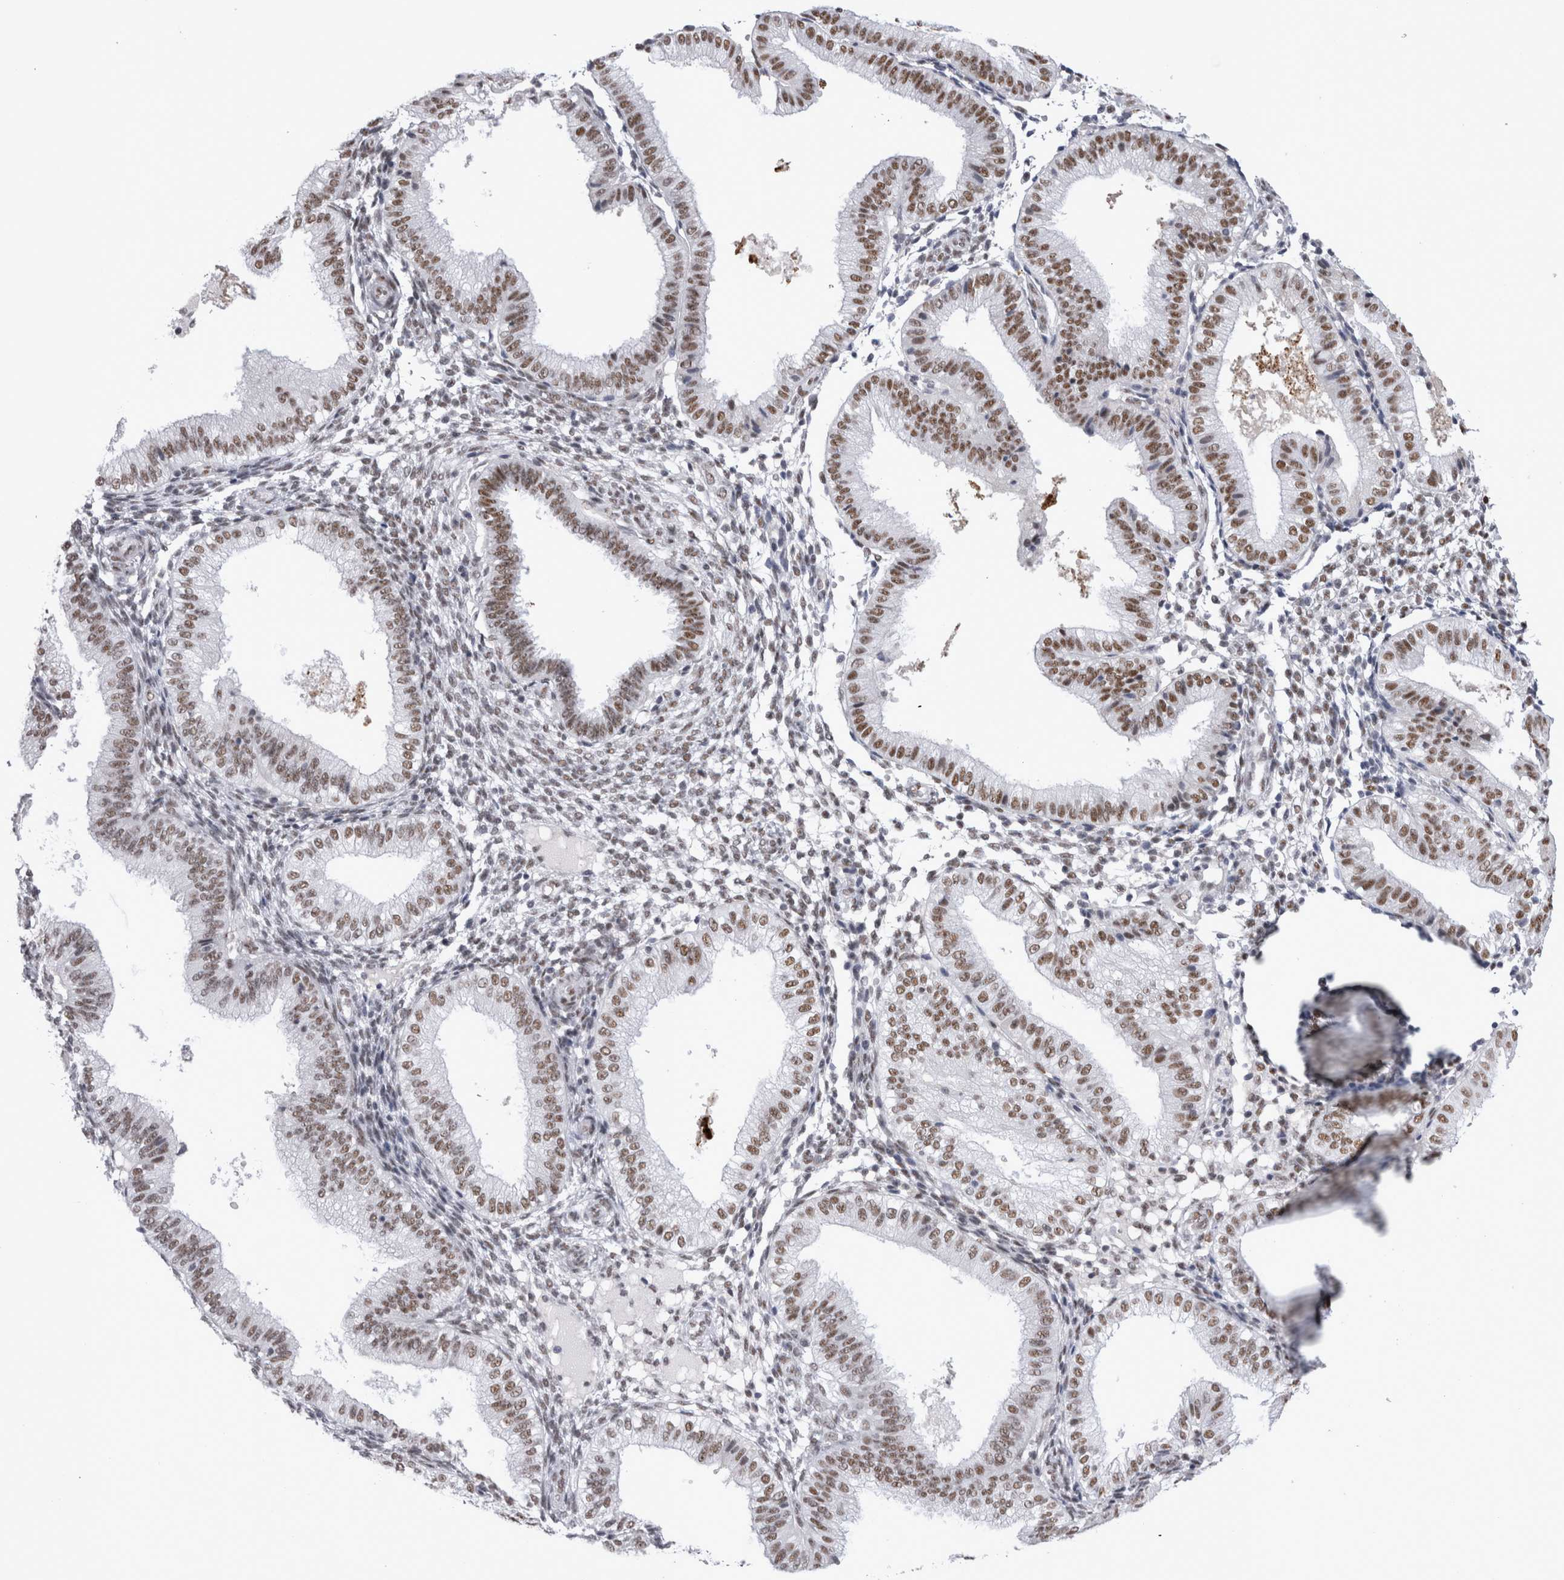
{"staining": {"intensity": "weak", "quantity": "<25%", "location": "nuclear"}, "tissue": "endometrium", "cell_type": "Cells in endometrial stroma", "image_type": "normal", "snomed": [{"axis": "morphology", "description": "Normal tissue, NOS"}, {"axis": "topography", "description": "Endometrium"}], "caption": "Normal endometrium was stained to show a protein in brown. There is no significant staining in cells in endometrial stroma.", "gene": "API5", "patient": {"sex": "female", "age": 39}}